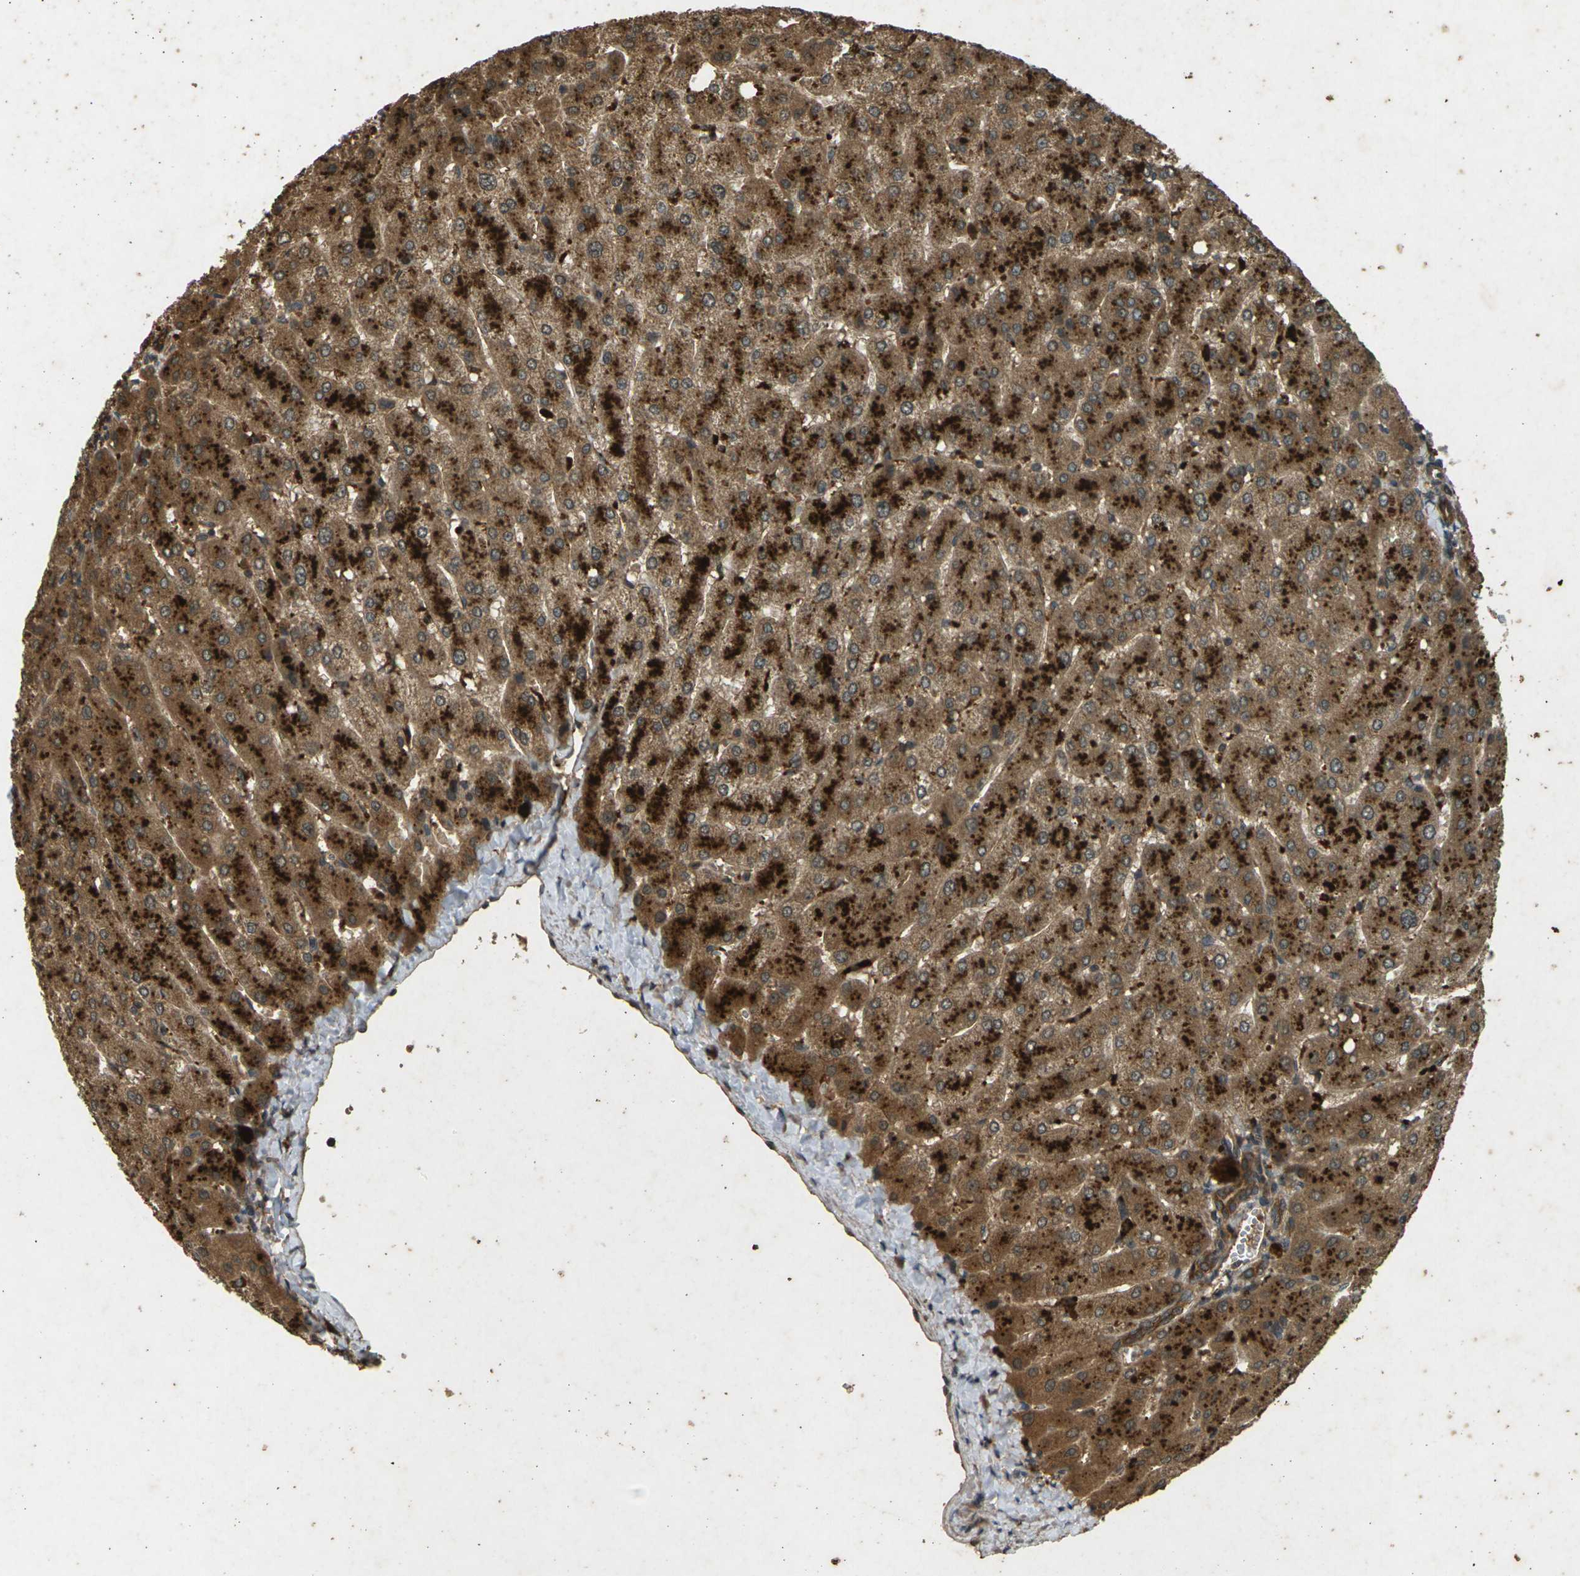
{"staining": {"intensity": "strong", "quantity": ">75%", "location": "cytoplasmic/membranous"}, "tissue": "liver", "cell_type": "Cholangiocytes", "image_type": "normal", "snomed": [{"axis": "morphology", "description": "Normal tissue, NOS"}, {"axis": "topography", "description": "Liver"}], "caption": "A brown stain labels strong cytoplasmic/membranous expression of a protein in cholangiocytes of benign human liver.", "gene": "TAP1", "patient": {"sex": "male", "age": 55}}